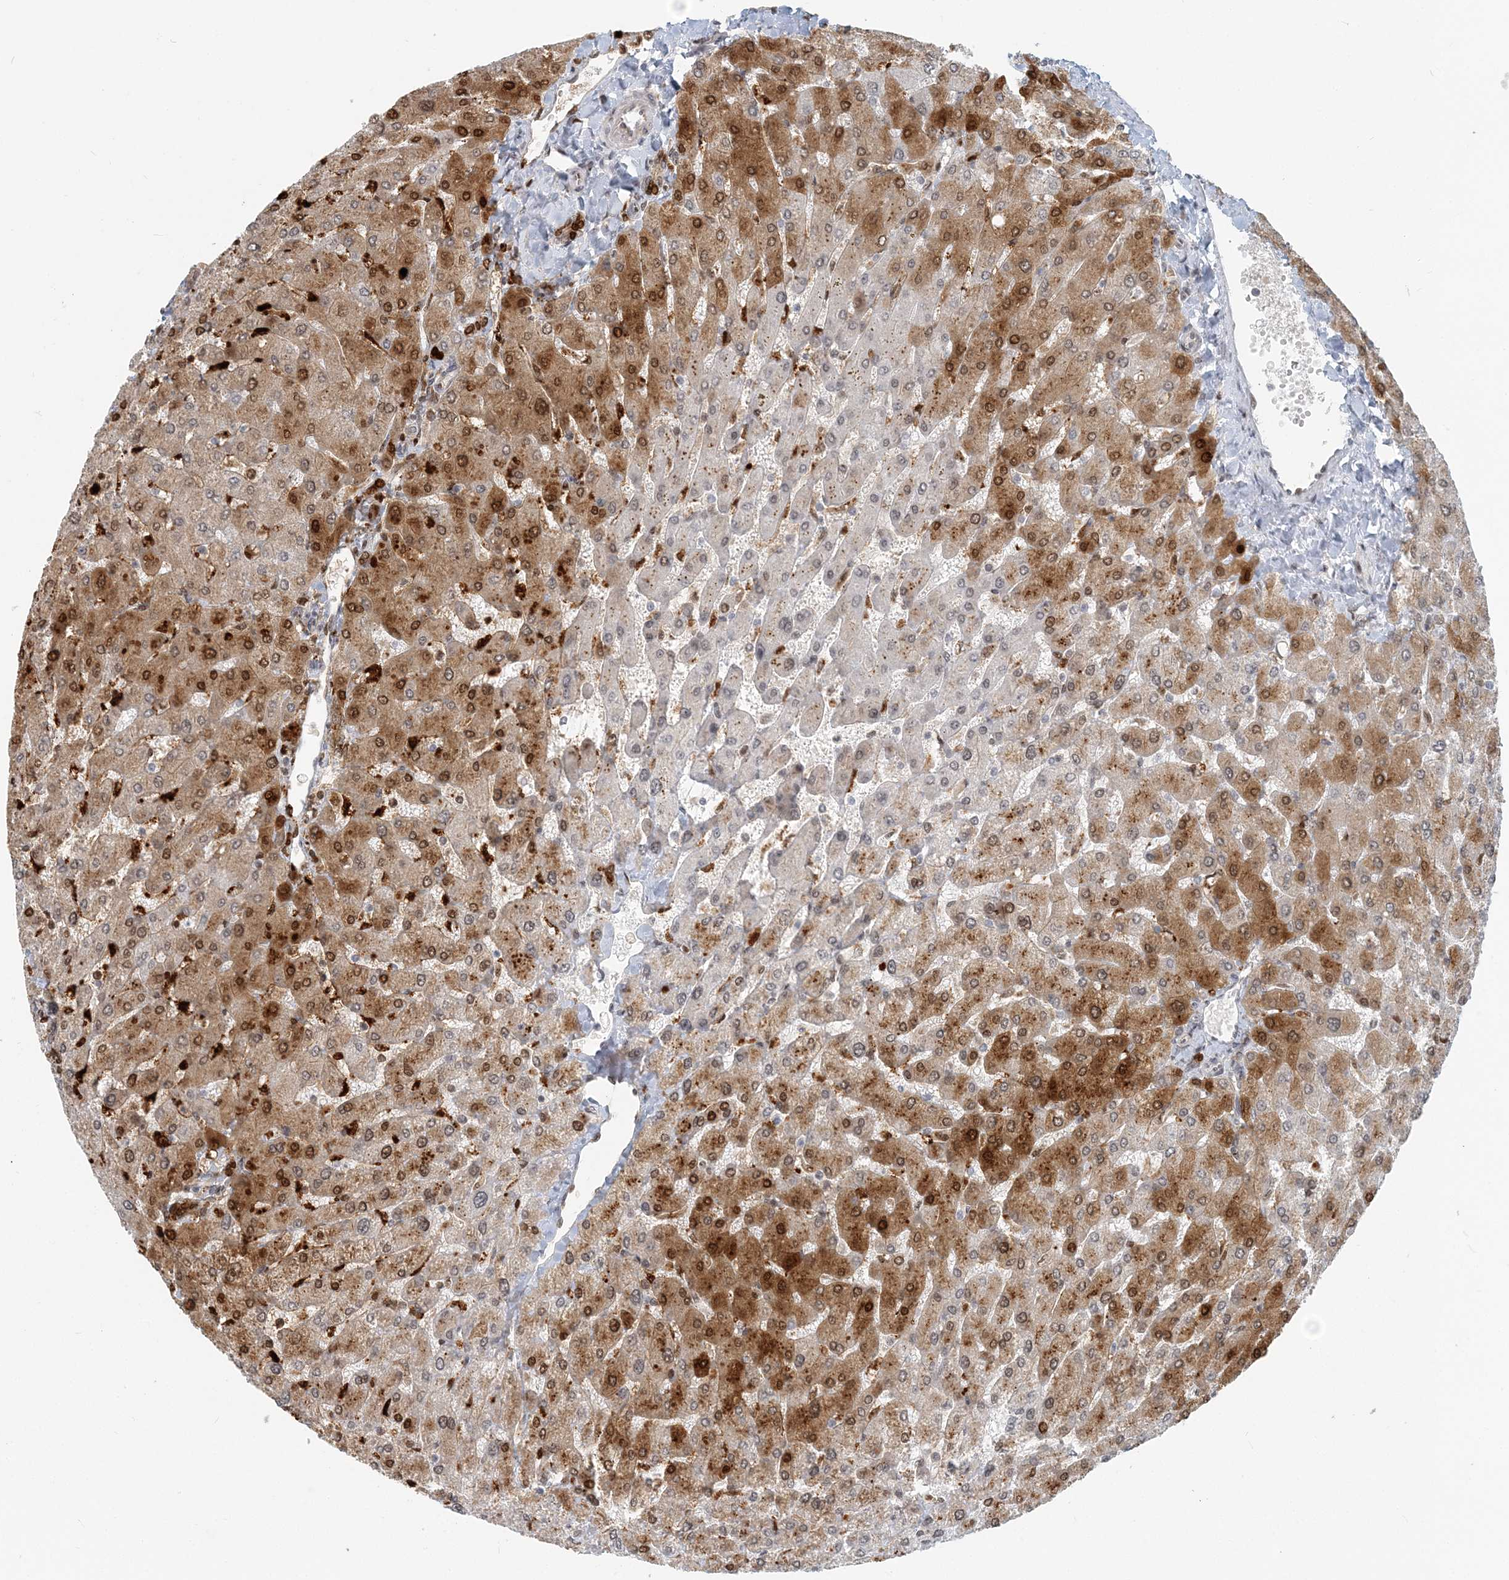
{"staining": {"intensity": "moderate", "quantity": ">75%", "location": "nuclear"}, "tissue": "liver", "cell_type": "Cholangiocytes", "image_type": "normal", "snomed": [{"axis": "morphology", "description": "Normal tissue, NOS"}, {"axis": "topography", "description": "Liver"}], "caption": "Moderate nuclear positivity is present in about >75% of cholangiocytes in benign liver. Immunohistochemistry (ihc) stains the protein of interest in brown and the nuclei are stained blue.", "gene": "BAZ1B", "patient": {"sex": "male", "age": 55}}